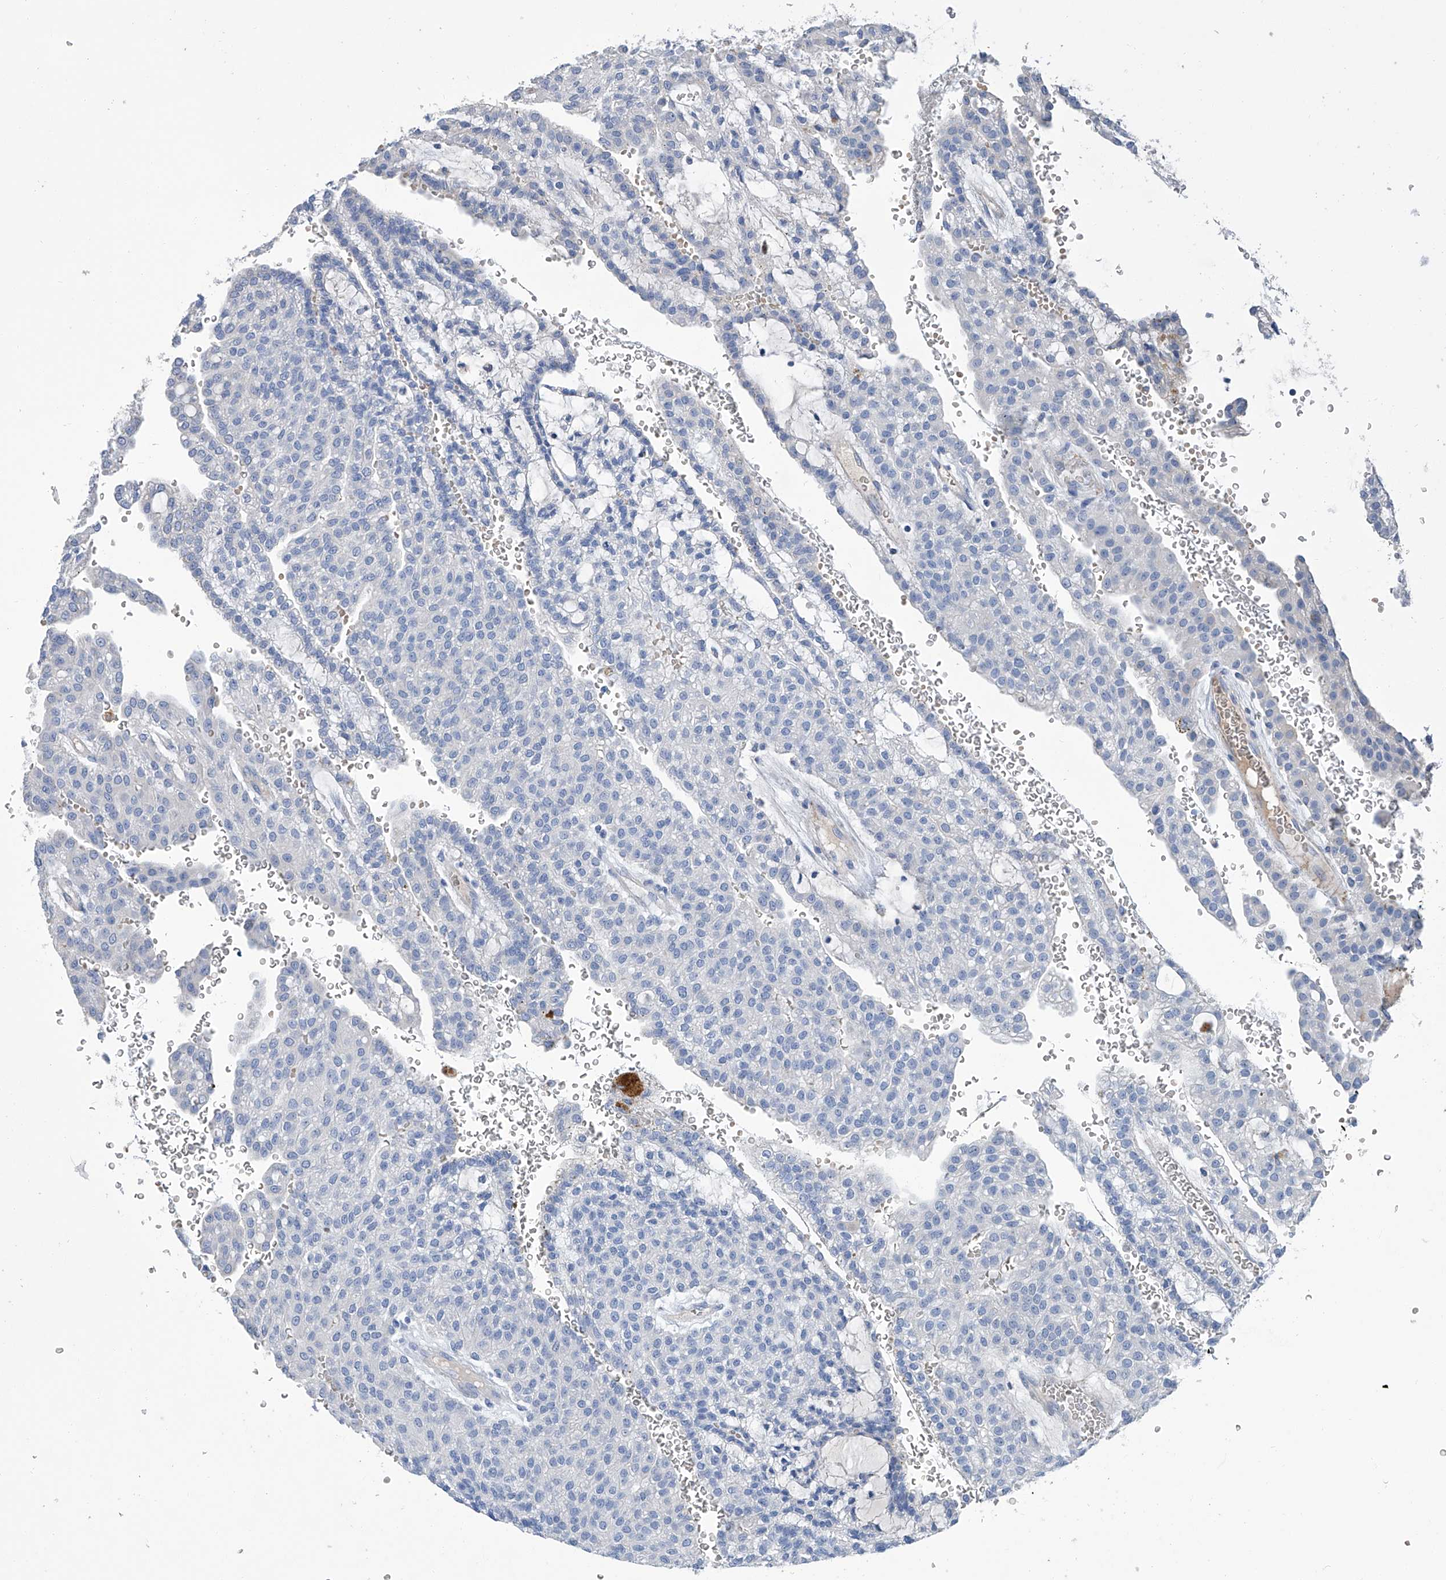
{"staining": {"intensity": "negative", "quantity": "none", "location": "none"}, "tissue": "renal cancer", "cell_type": "Tumor cells", "image_type": "cancer", "snomed": [{"axis": "morphology", "description": "Adenocarcinoma, NOS"}, {"axis": "topography", "description": "Kidney"}], "caption": "Tumor cells are negative for protein expression in human renal adenocarcinoma. (Stains: DAB immunohistochemistry (IHC) with hematoxylin counter stain, Microscopy: brightfield microscopy at high magnification).", "gene": "GPT", "patient": {"sex": "male", "age": 63}}